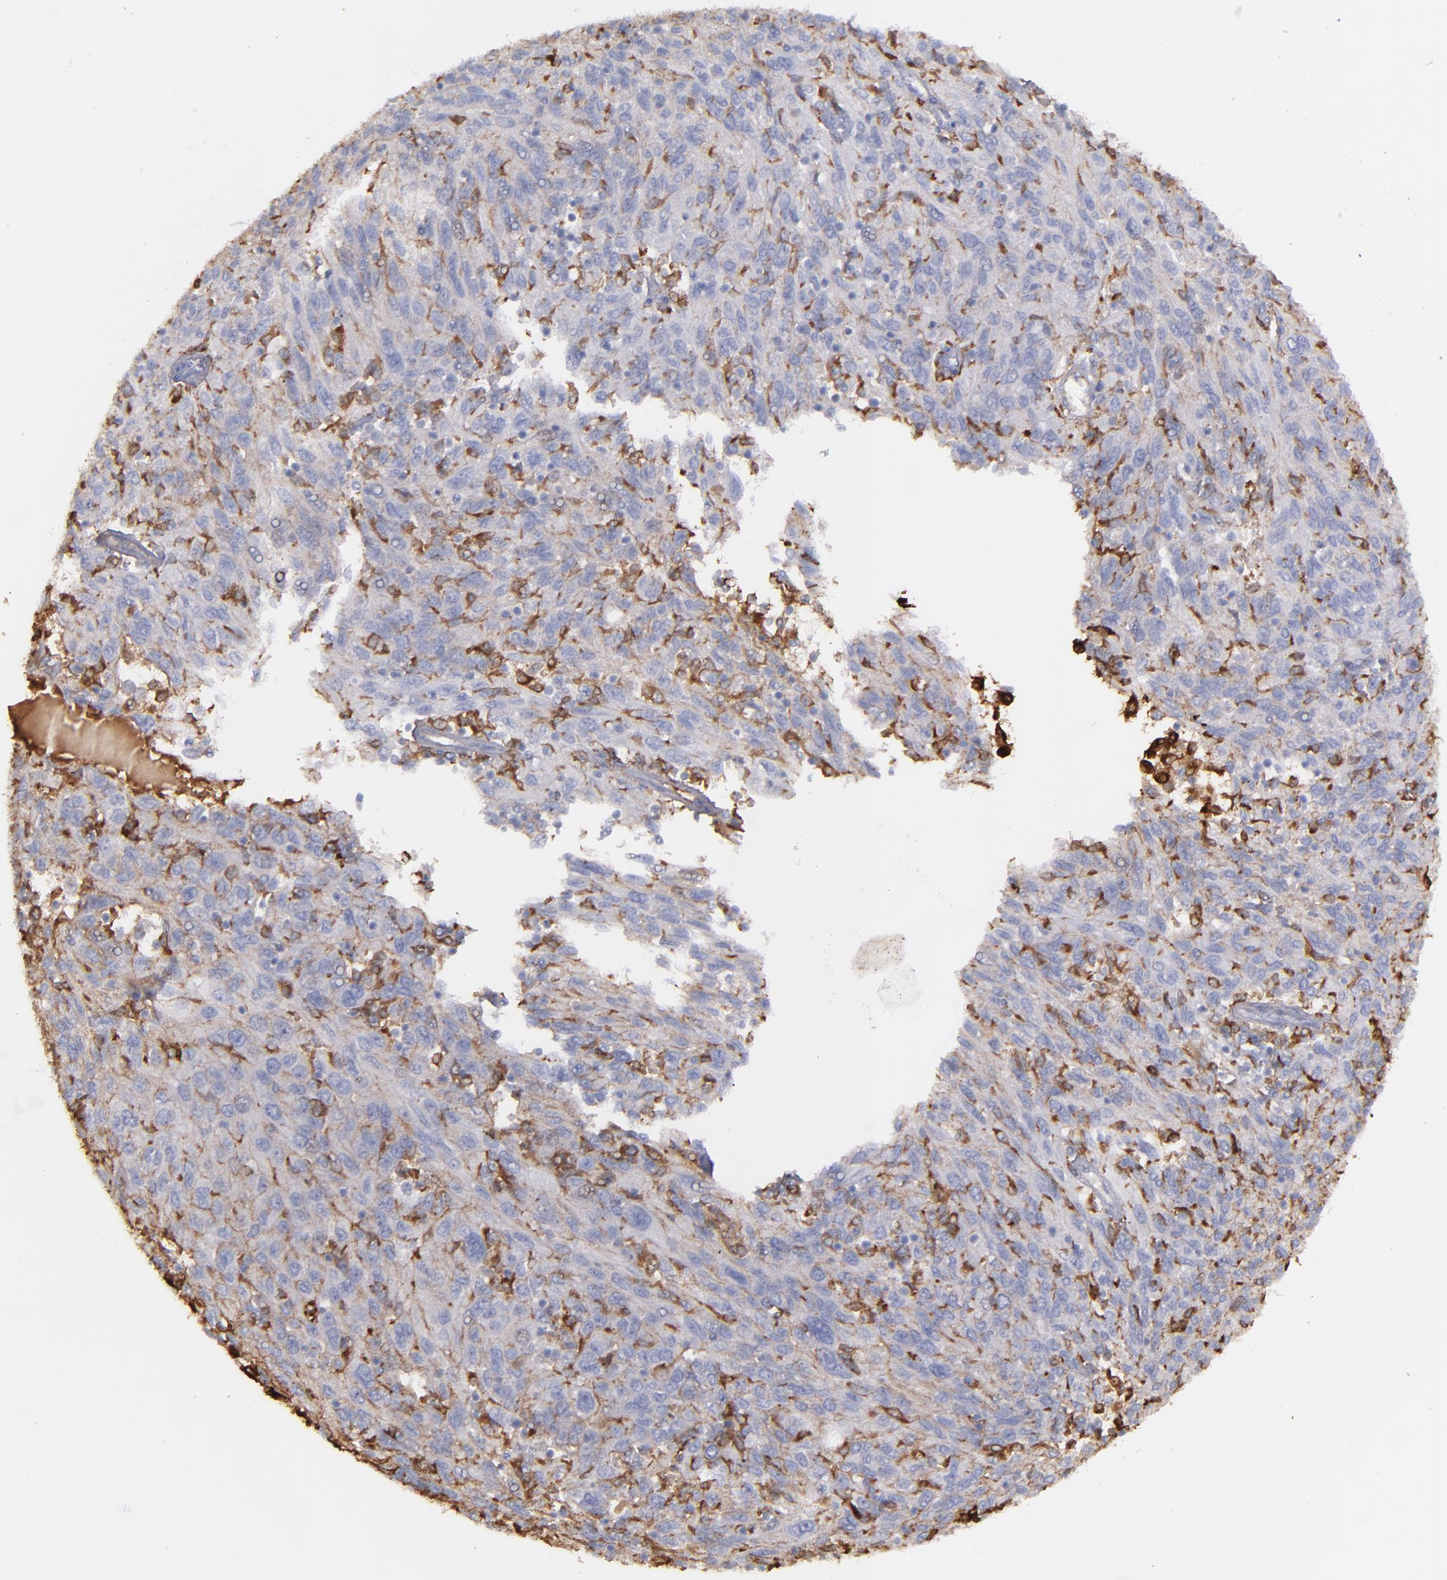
{"staining": {"intensity": "moderate", "quantity": "<25%", "location": "cytoplasmic/membranous"}, "tissue": "ovarian cancer", "cell_type": "Tumor cells", "image_type": "cancer", "snomed": [{"axis": "morphology", "description": "Carcinoma, endometroid"}, {"axis": "topography", "description": "Ovary"}], "caption": "IHC staining of endometroid carcinoma (ovarian), which exhibits low levels of moderate cytoplasmic/membranous positivity in about <25% of tumor cells indicating moderate cytoplasmic/membranous protein staining. The staining was performed using DAB (brown) for protein detection and nuclei were counterstained in hematoxylin (blue).", "gene": "C1QA", "patient": {"sex": "female", "age": 50}}